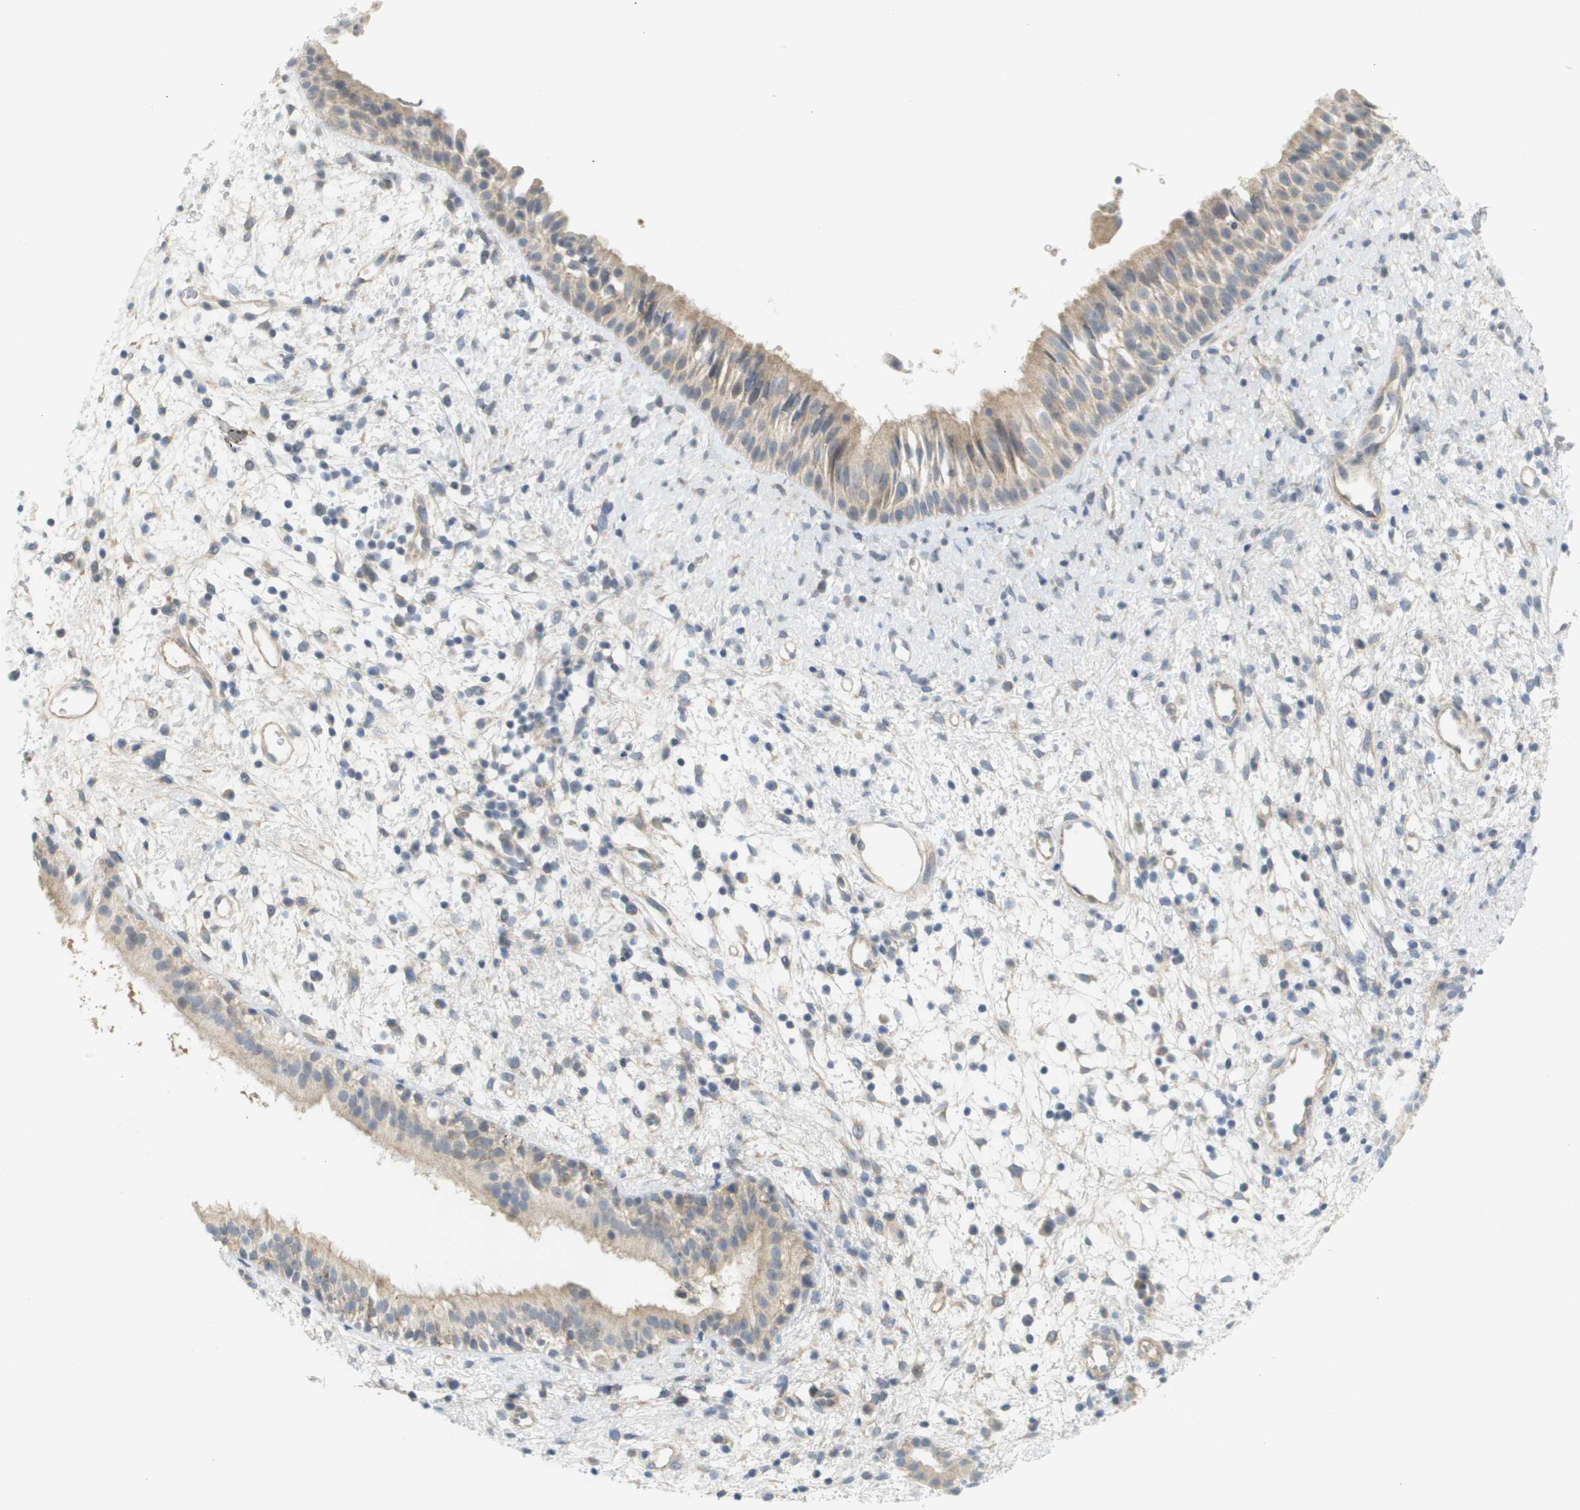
{"staining": {"intensity": "weak", "quantity": ">75%", "location": "cytoplasmic/membranous"}, "tissue": "nasopharynx", "cell_type": "Respiratory epithelial cells", "image_type": "normal", "snomed": [{"axis": "morphology", "description": "Normal tissue, NOS"}, {"axis": "topography", "description": "Nasopharynx"}], "caption": "This is a histology image of immunohistochemistry (IHC) staining of unremarkable nasopharynx, which shows weak positivity in the cytoplasmic/membranous of respiratory epithelial cells.", "gene": "PROC", "patient": {"sex": "male", "age": 22}}